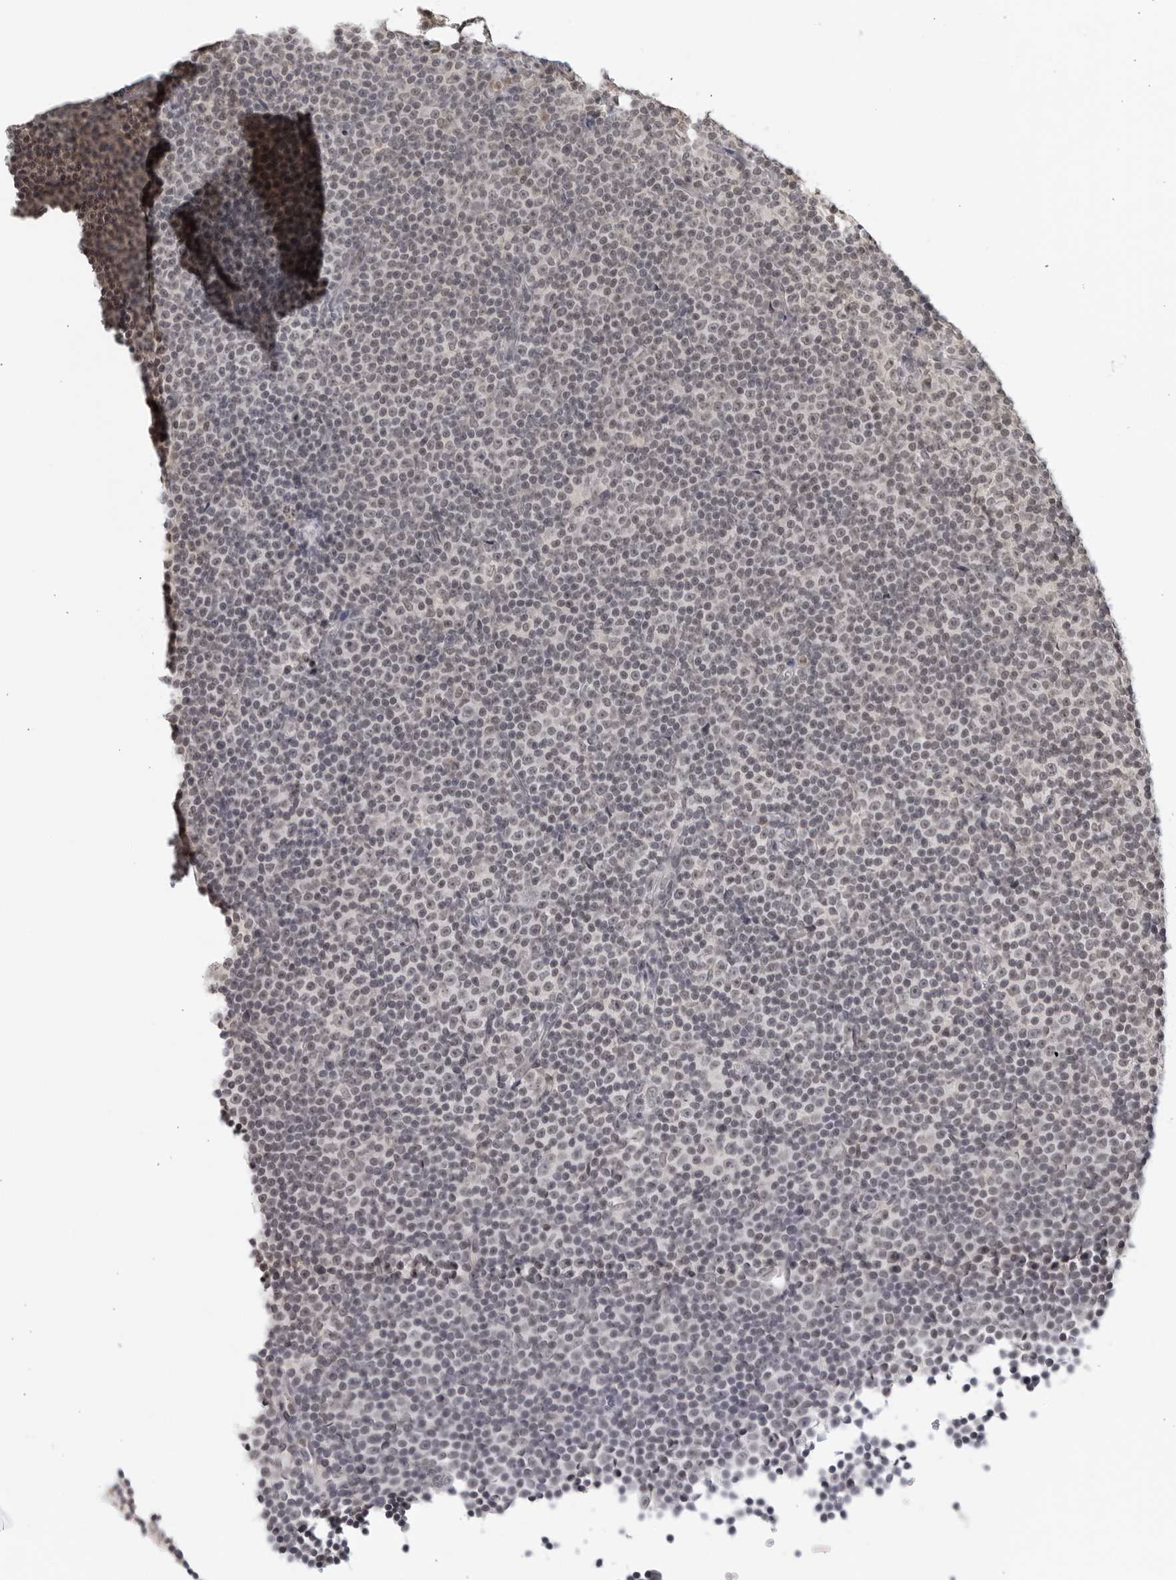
{"staining": {"intensity": "negative", "quantity": "none", "location": "none"}, "tissue": "lymphoma", "cell_type": "Tumor cells", "image_type": "cancer", "snomed": [{"axis": "morphology", "description": "Malignant lymphoma, non-Hodgkin's type, Low grade"}, {"axis": "topography", "description": "Lymph node"}], "caption": "Human lymphoma stained for a protein using immunohistochemistry exhibits no expression in tumor cells.", "gene": "RAB11FIP3", "patient": {"sex": "female", "age": 67}}